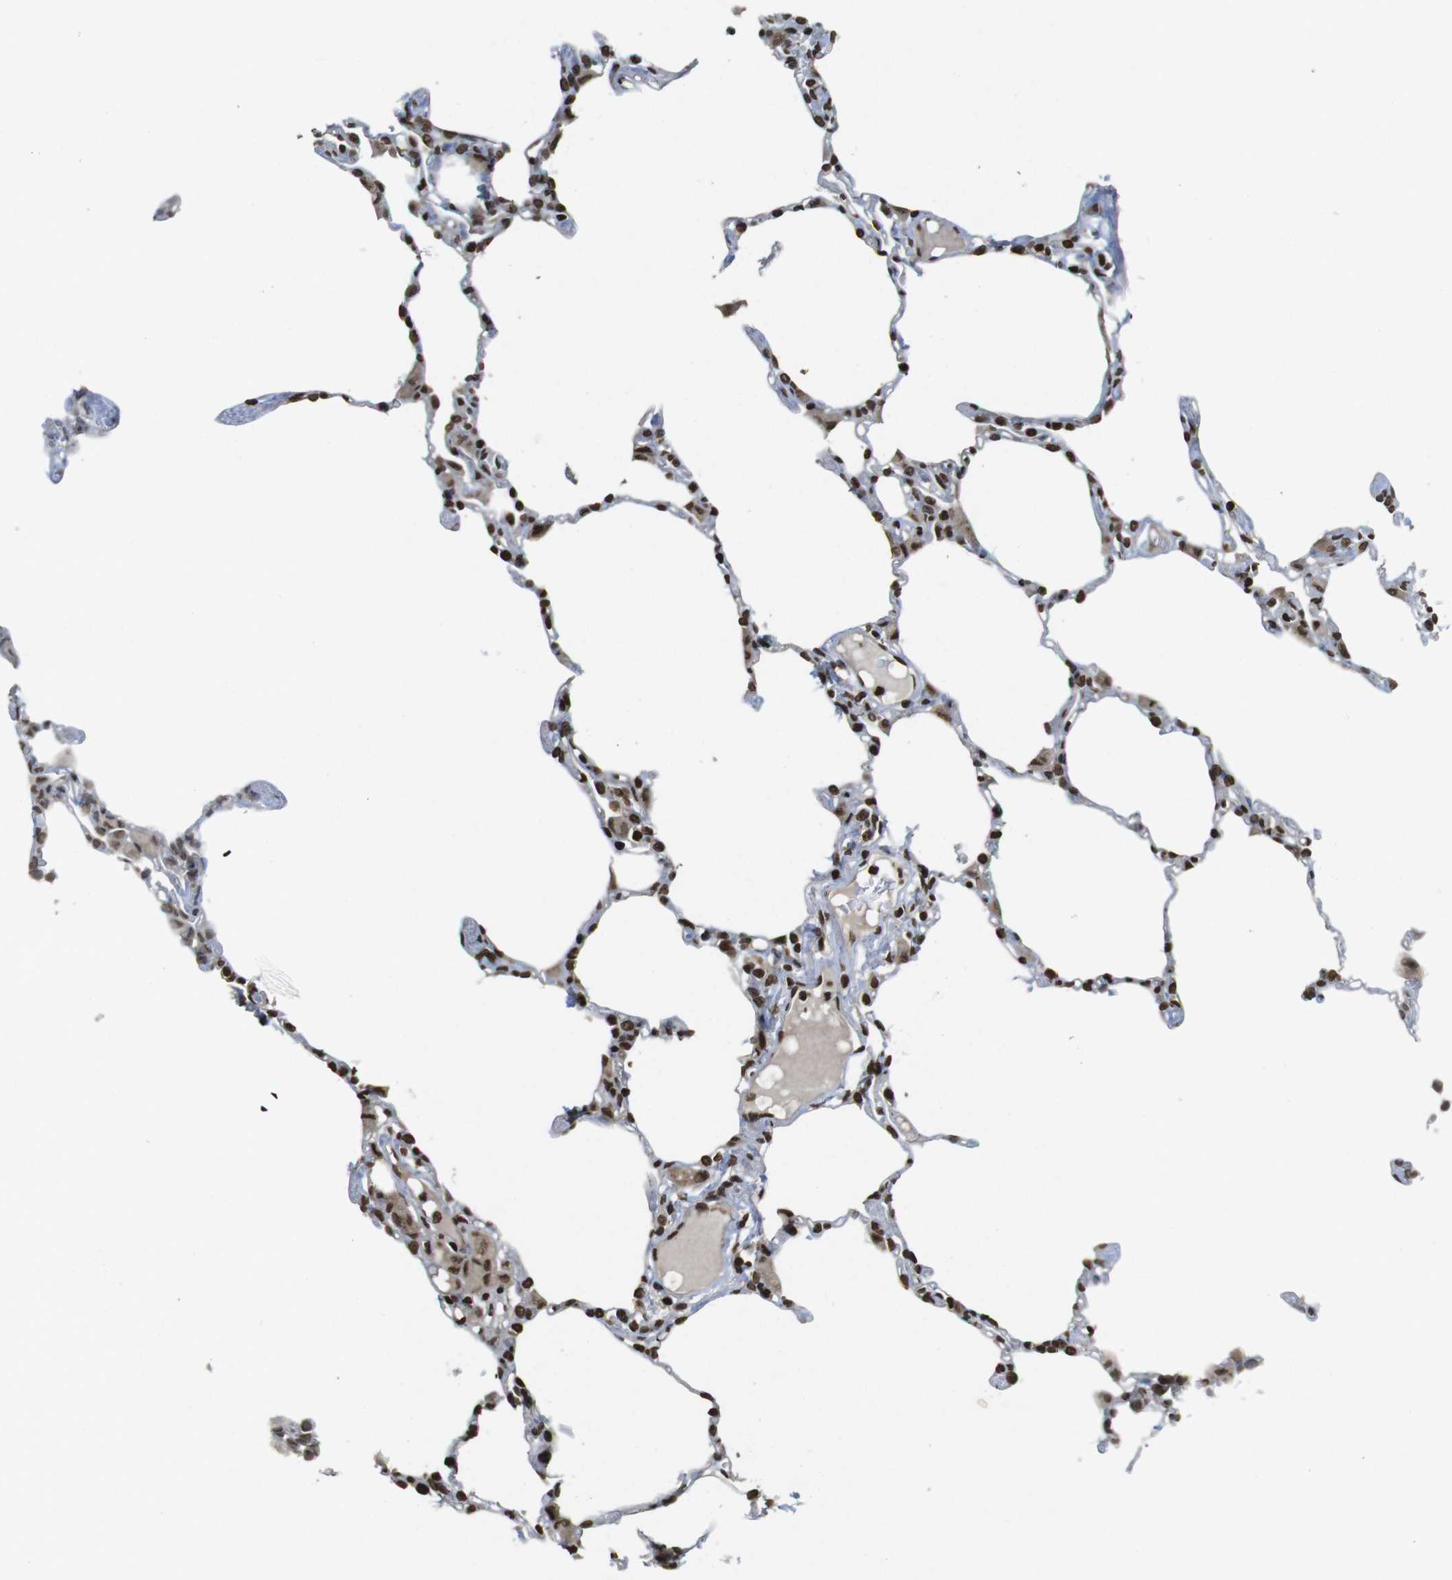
{"staining": {"intensity": "strong", "quantity": ">75%", "location": "nuclear"}, "tissue": "lung", "cell_type": "Alveolar cells", "image_type": "normal", "snomed": [{"axis": "morphology", "description": "Normal tissue, NOS"}, {"axis": "topography", "description": "Lung"}], "caption": "Brown immunohistochemical staining in benign human lung exhibits strong nuclear expression in about >75% of alveolar cells. (Brightfield microscopy of DAB IHC at high magnification).", "gene": "FOXA3", "patient": {"sex": "female", "age": 49}}